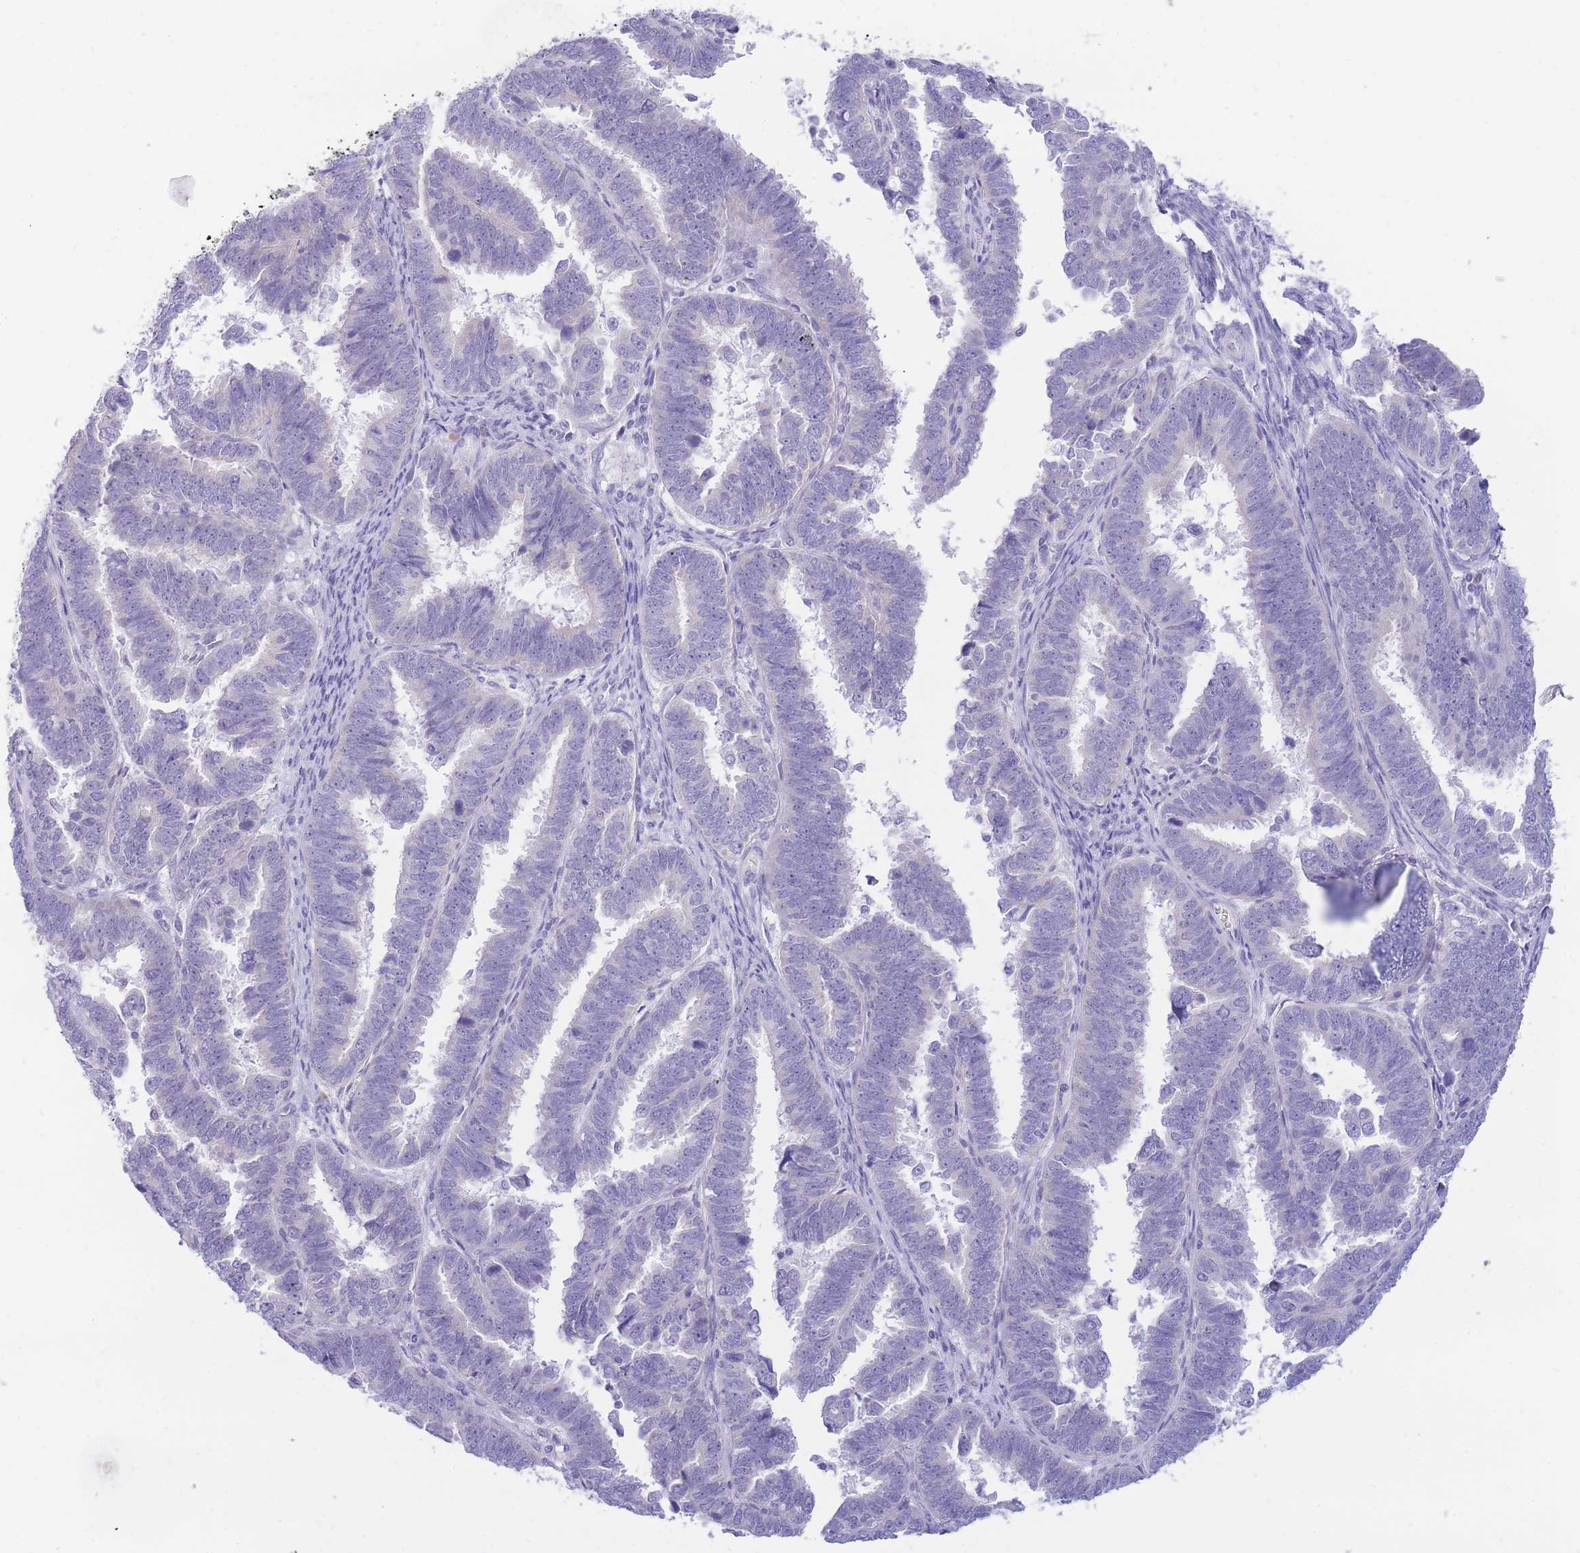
{"staining": {"intensity": "negative", "quantity": "none", "location": "none"}, "tissue": "endometrial cancer", "cell_type": "Tumor cells", "image_type": "cancer", "snomed": [{"axis": "morphology", "description": "Adenocarcinoma, NOS"}, {"axis": "topography", "description": "Endometrium"}], "caption": "Tumor cells show no significant protein expression in adenocarcinoma (endometrial). (IHC, brightfield microscopy, high magnification).", "gene": "SSUH2", "patient": {"sex": "female", "age": 75}}